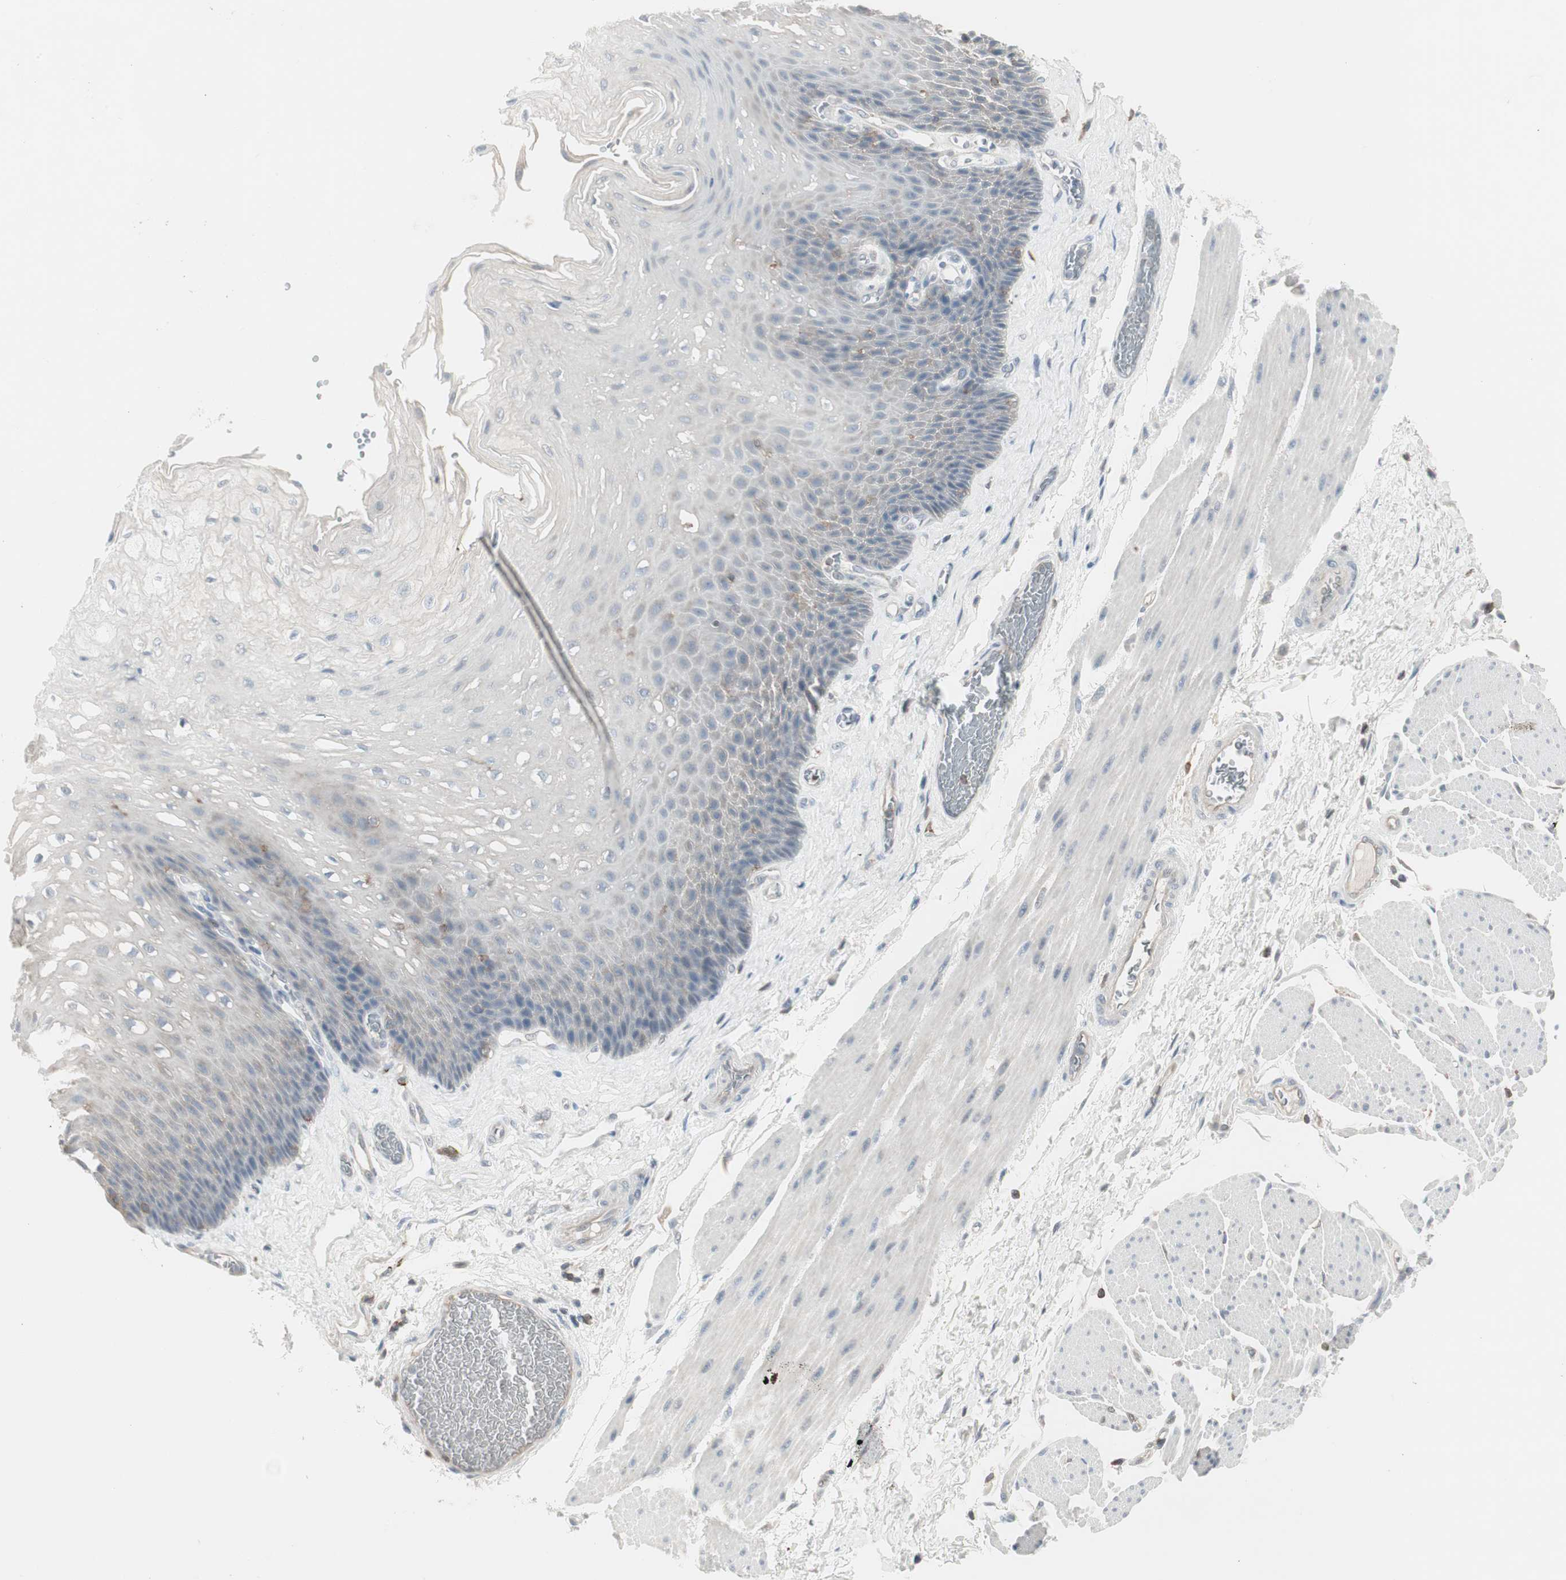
{"staining": {"intensity": "negative", "quantity": "none", "location": "none"}, "tissue": "esophagus", "cell_type": "Squamous epithelial cells", "image_type": "normal", "snomed": [{"axis": "morphology", "description": "Normal tissue, NOS"}, {"axis": "topography", "description": "Esophagus"}], "caption": "DAB (3,3'-diaminobenzidine) immunohistochemical staining of benign esophagus reveals no significant expression in squamous epithelial cells. (DAB (3,3'-diaminobenzidine) immunohistochemistry (IHC) visualized using brightfield microscopy, high magnification).", "gene": "MAP4K4", "patient": {"sex": "female", "age": 72}}